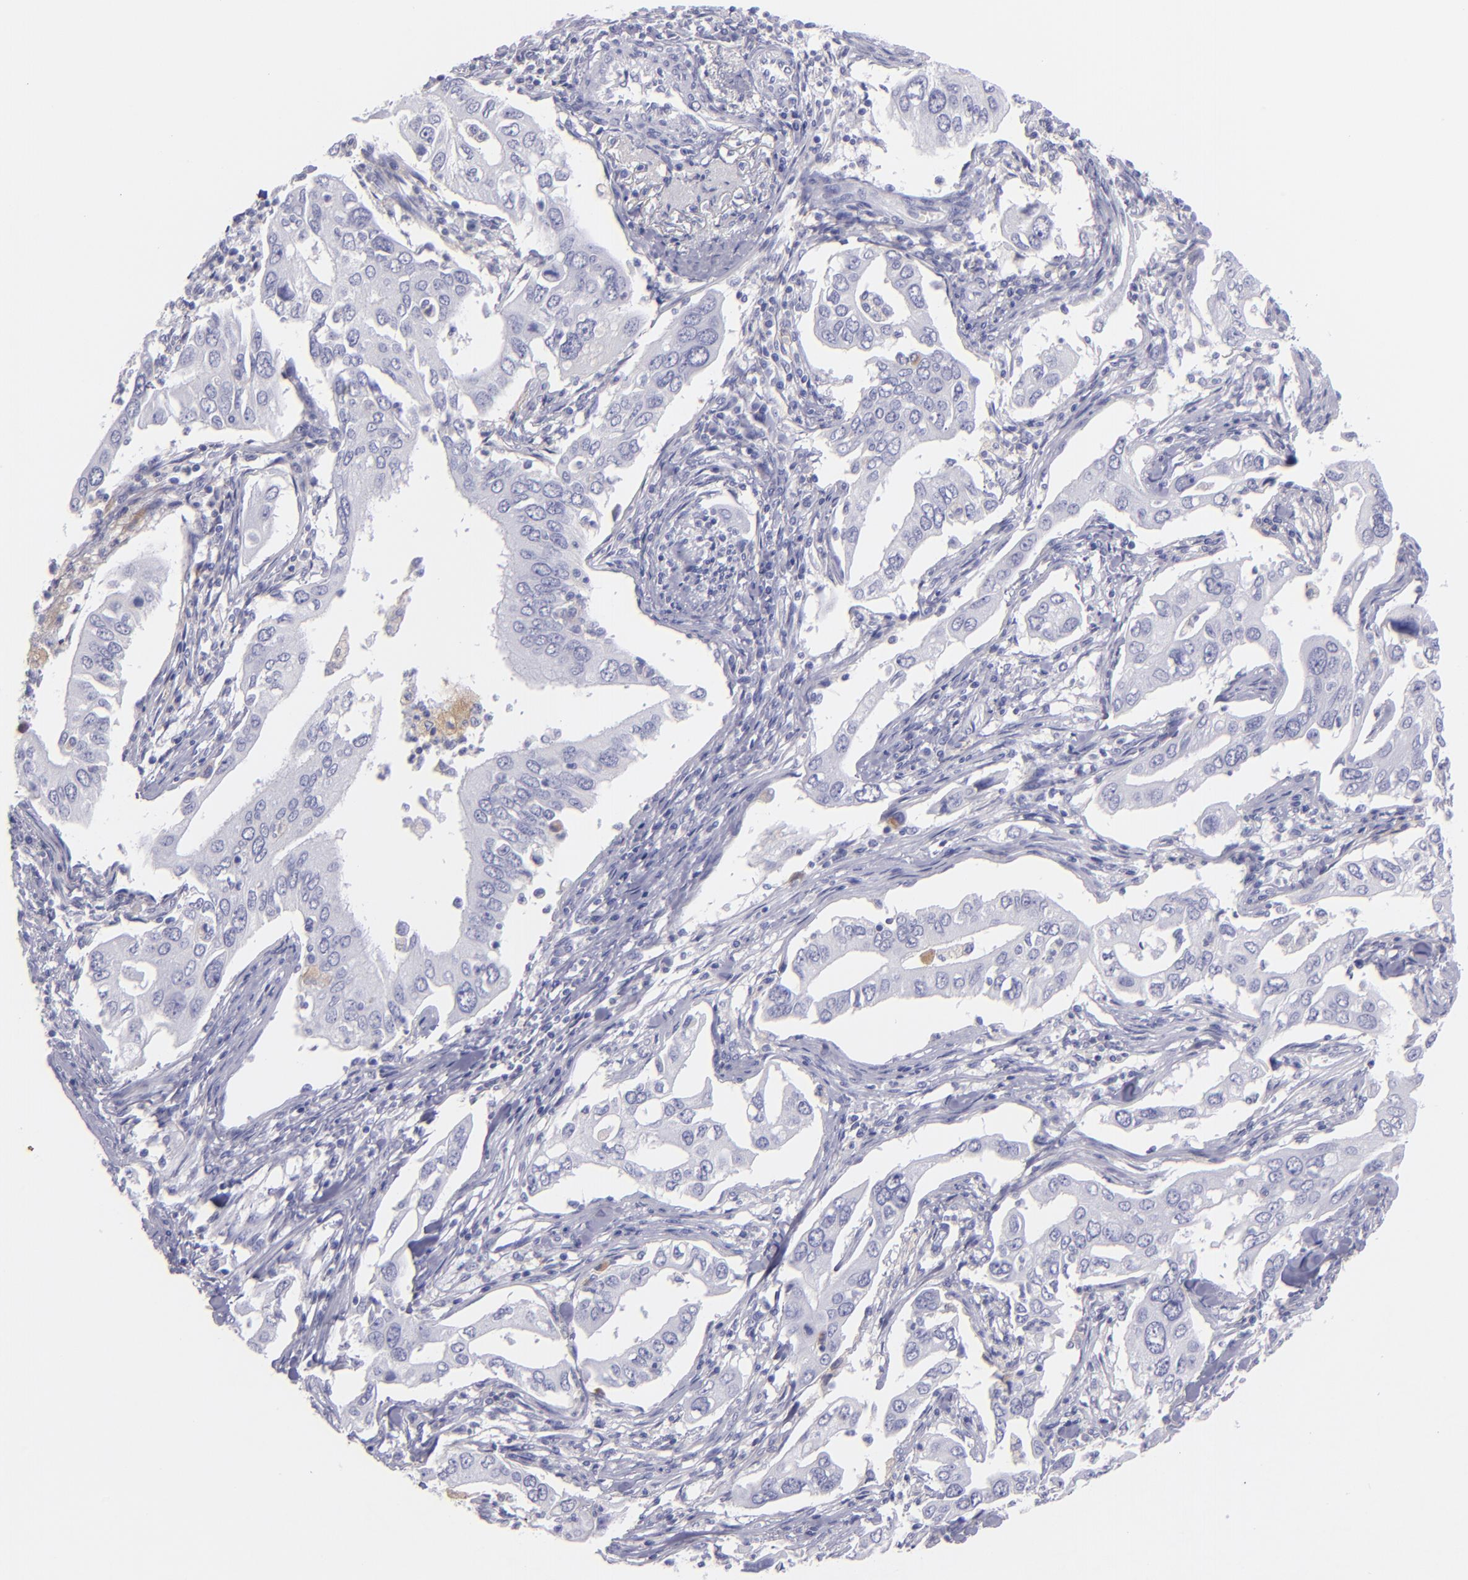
{"staining": {"intensity": "negative", "quantity": "none", "location": "none"}, "tissue": "lung cancer", "cell_type": "Tumor cells", "image_type": "cancer", "snomed": [{"axis": "morphology", "description": "Adenocarcinoma, NOS"}, {"axis": "topography", "description": "Lung"}], "caption": "This is a micrograph of immunohistochemistry (IHC) staining of adenocarcinoma (lung), which shows no expression in tumor cells.", "gene": "CD82", "patient": {"sex": "male", "age": 48}}